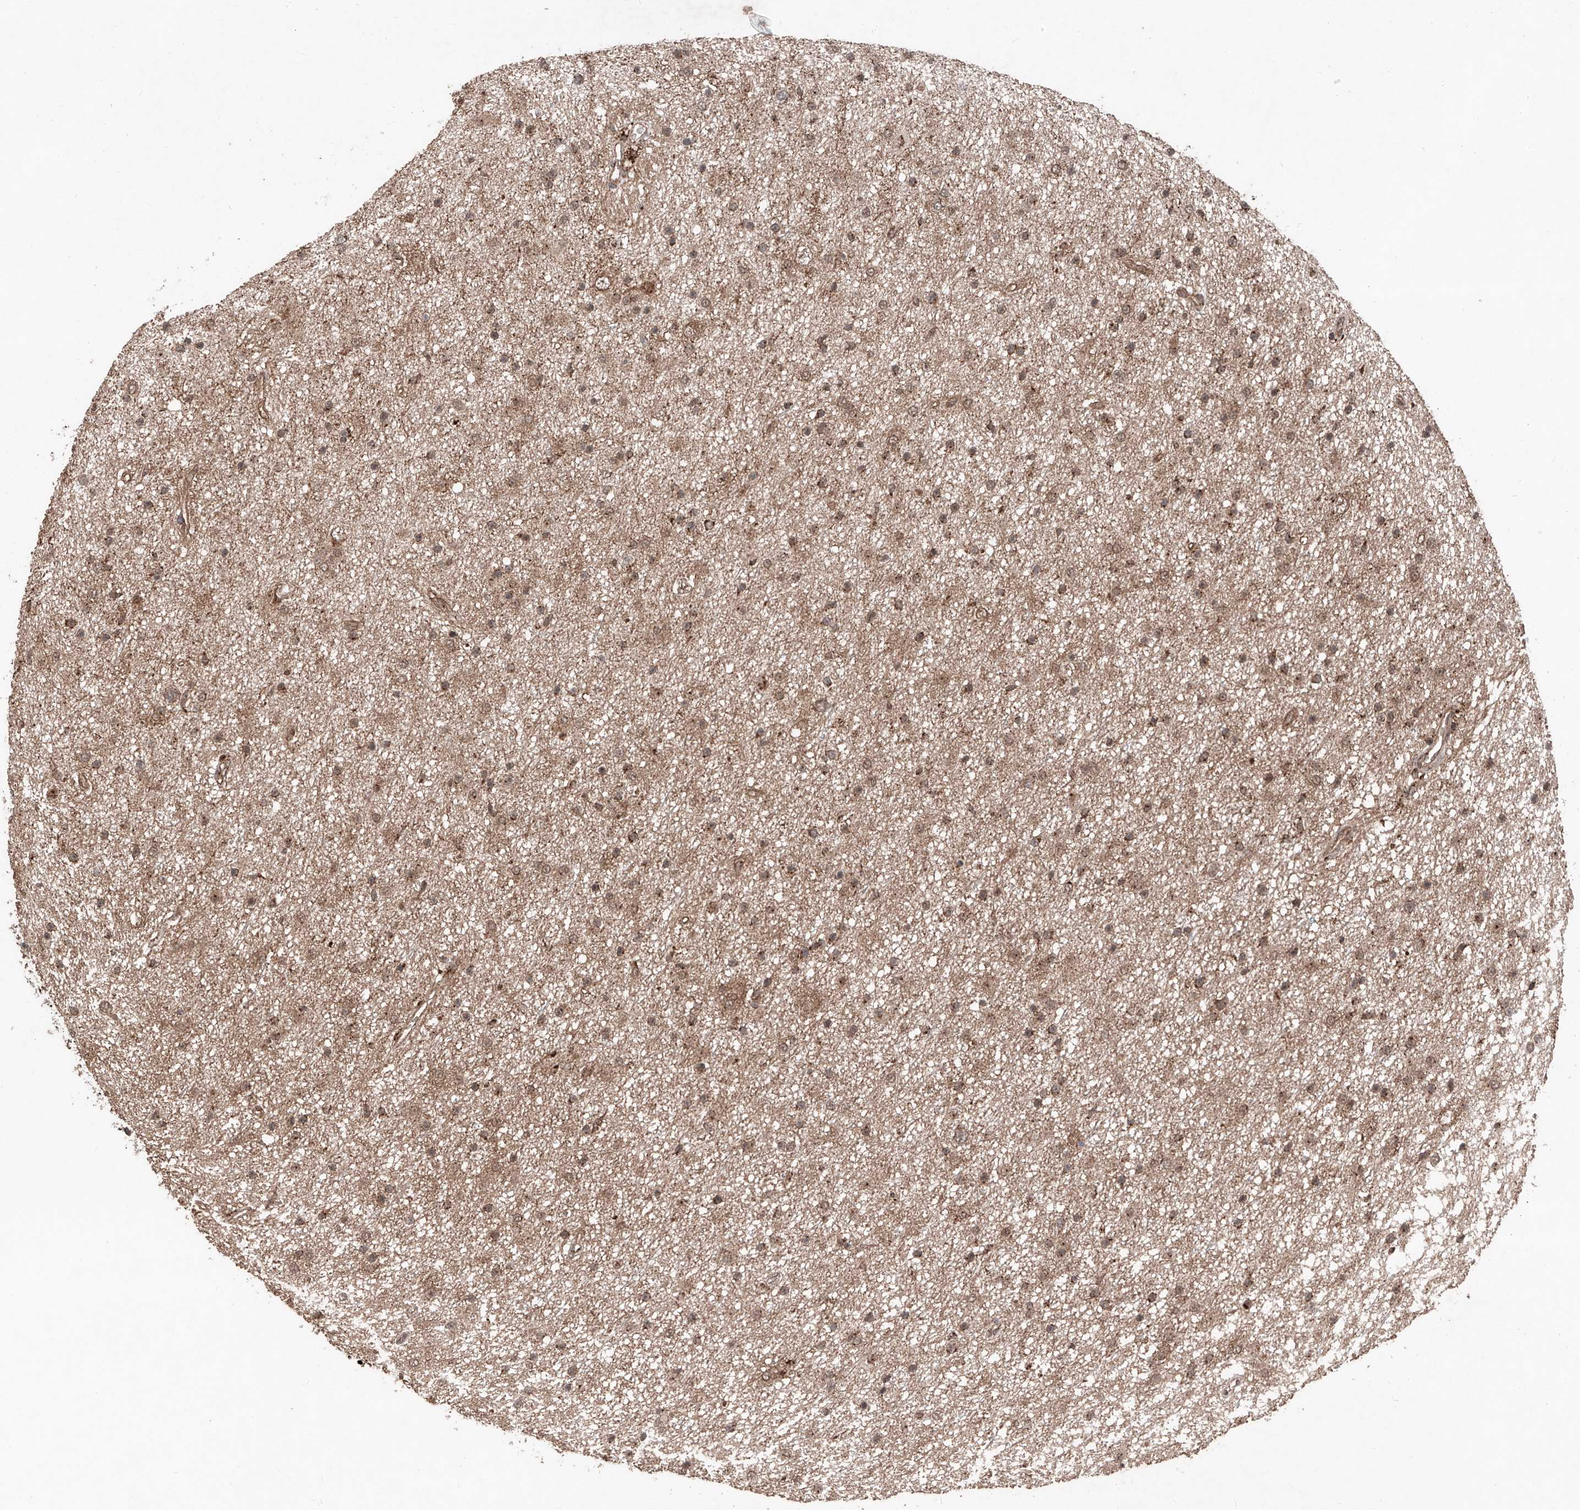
{"staining": {"intensity": "moderate", "quantity": ">75%", "location": "cytoplasmic/membranous"}, "tissue": "glioma", "cell_type": "Tumor cells", "image_type": "cancer", "snomed": [{"axis": "morphology", "description": "Glioma, malignant, Low grade"}, {"axis": "topography", "description": "Cerebral cortex"}], "caption": "Human malignant glioma (low-grade) stained with a brown dye shows moderate cytoplasmic/membranous positive staining in about >75% of tumor cells.", "gene": "ZSCAN29", "patient": {"sex": "female", "age": 39}}